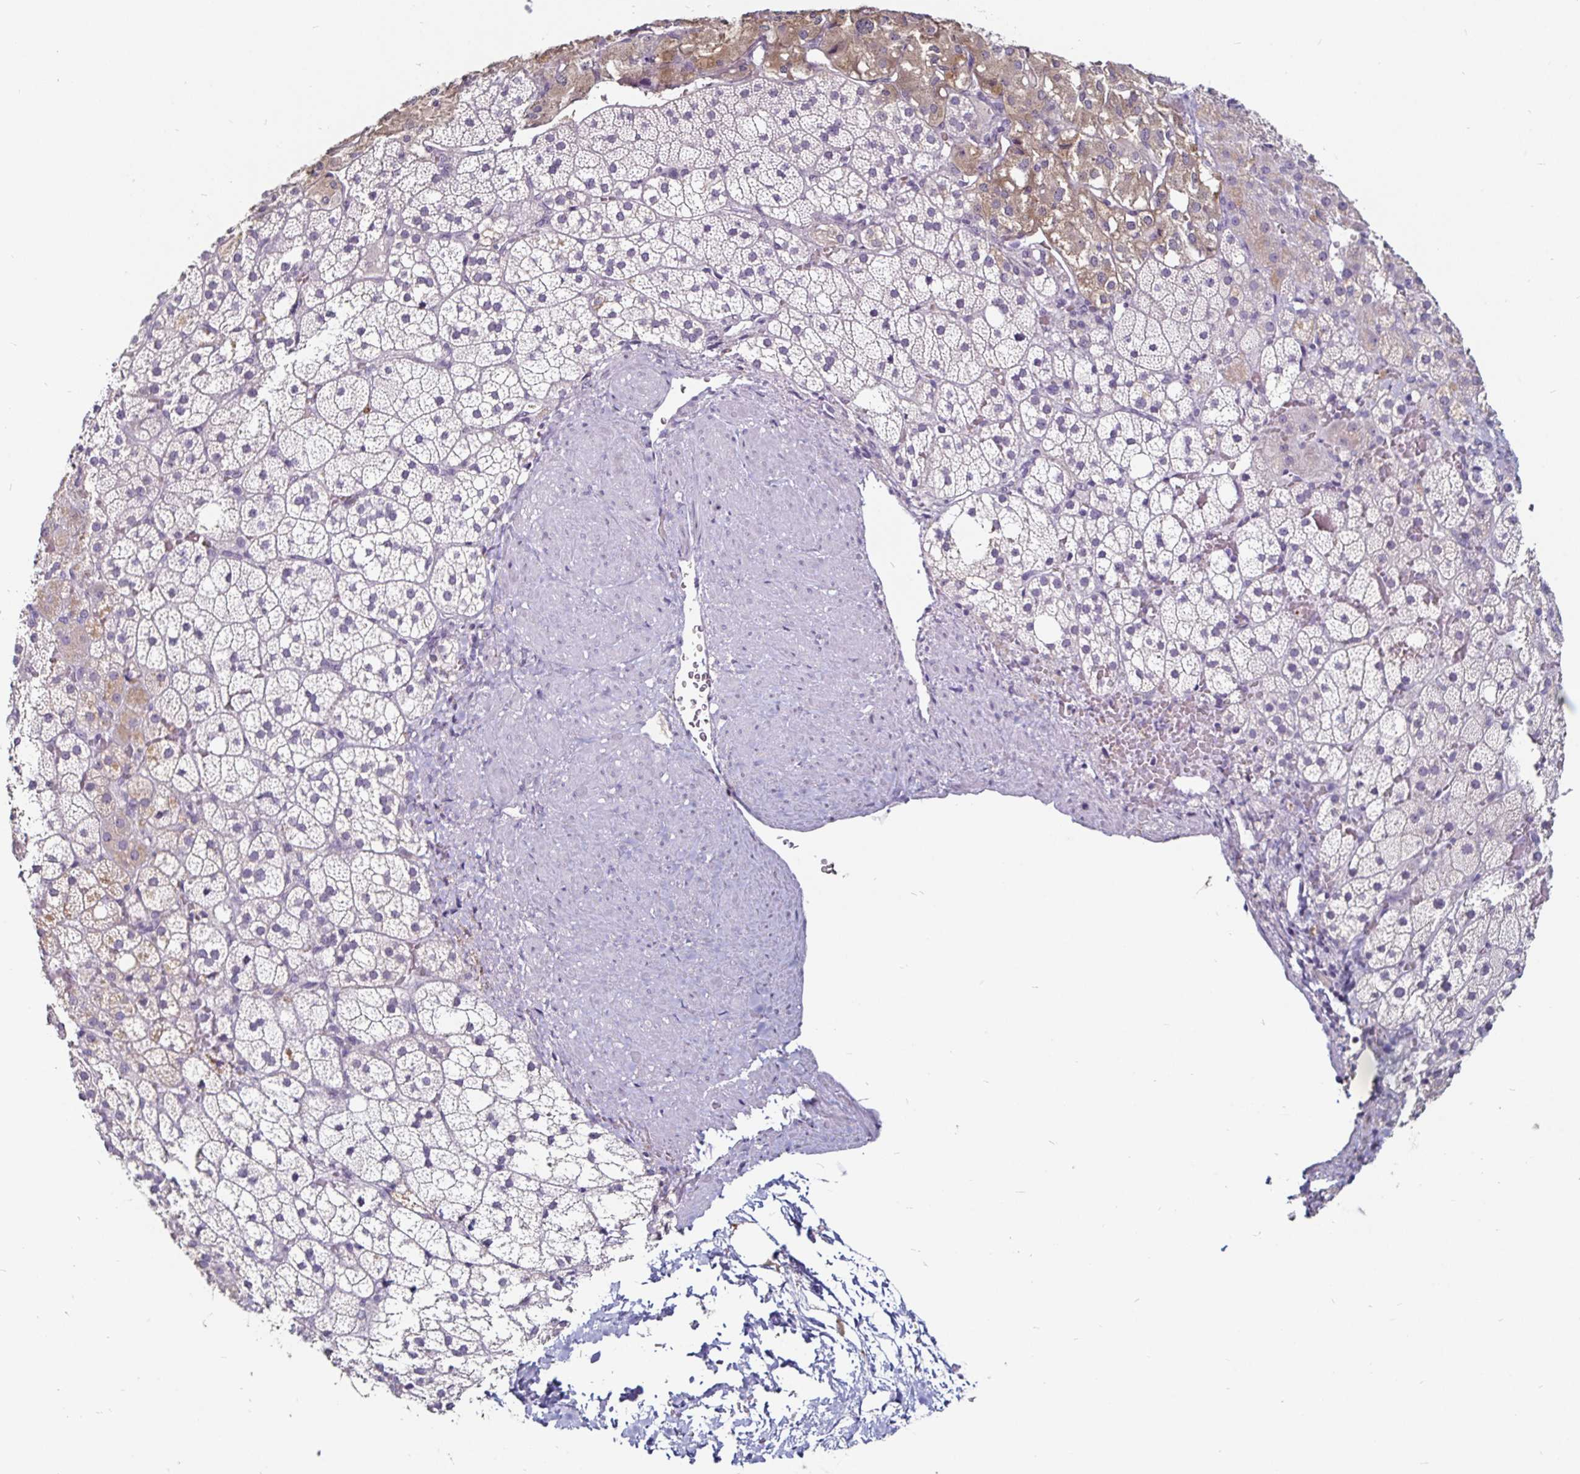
{"staining": {"intensity": "negative", "quantity": "none", "location": "none"}, "tissue": "adrenal gland", "cell_type": "Glandular cells", "image_type": "normal", "snomed": [{"axis": "morphology", "description": "Normal tissue, NOS"}, {"axis": "topography", "description": "Adrenal gland"}], "caption": "This histopathology image is of benign adrenal gland stained with immunohistochemistry to label a protein in brown with the nuclei are counter-stained blue. There is no expression in glandular cells.", "gene": "FAIM2", "patient": {"sex": "male", "age": 53}}